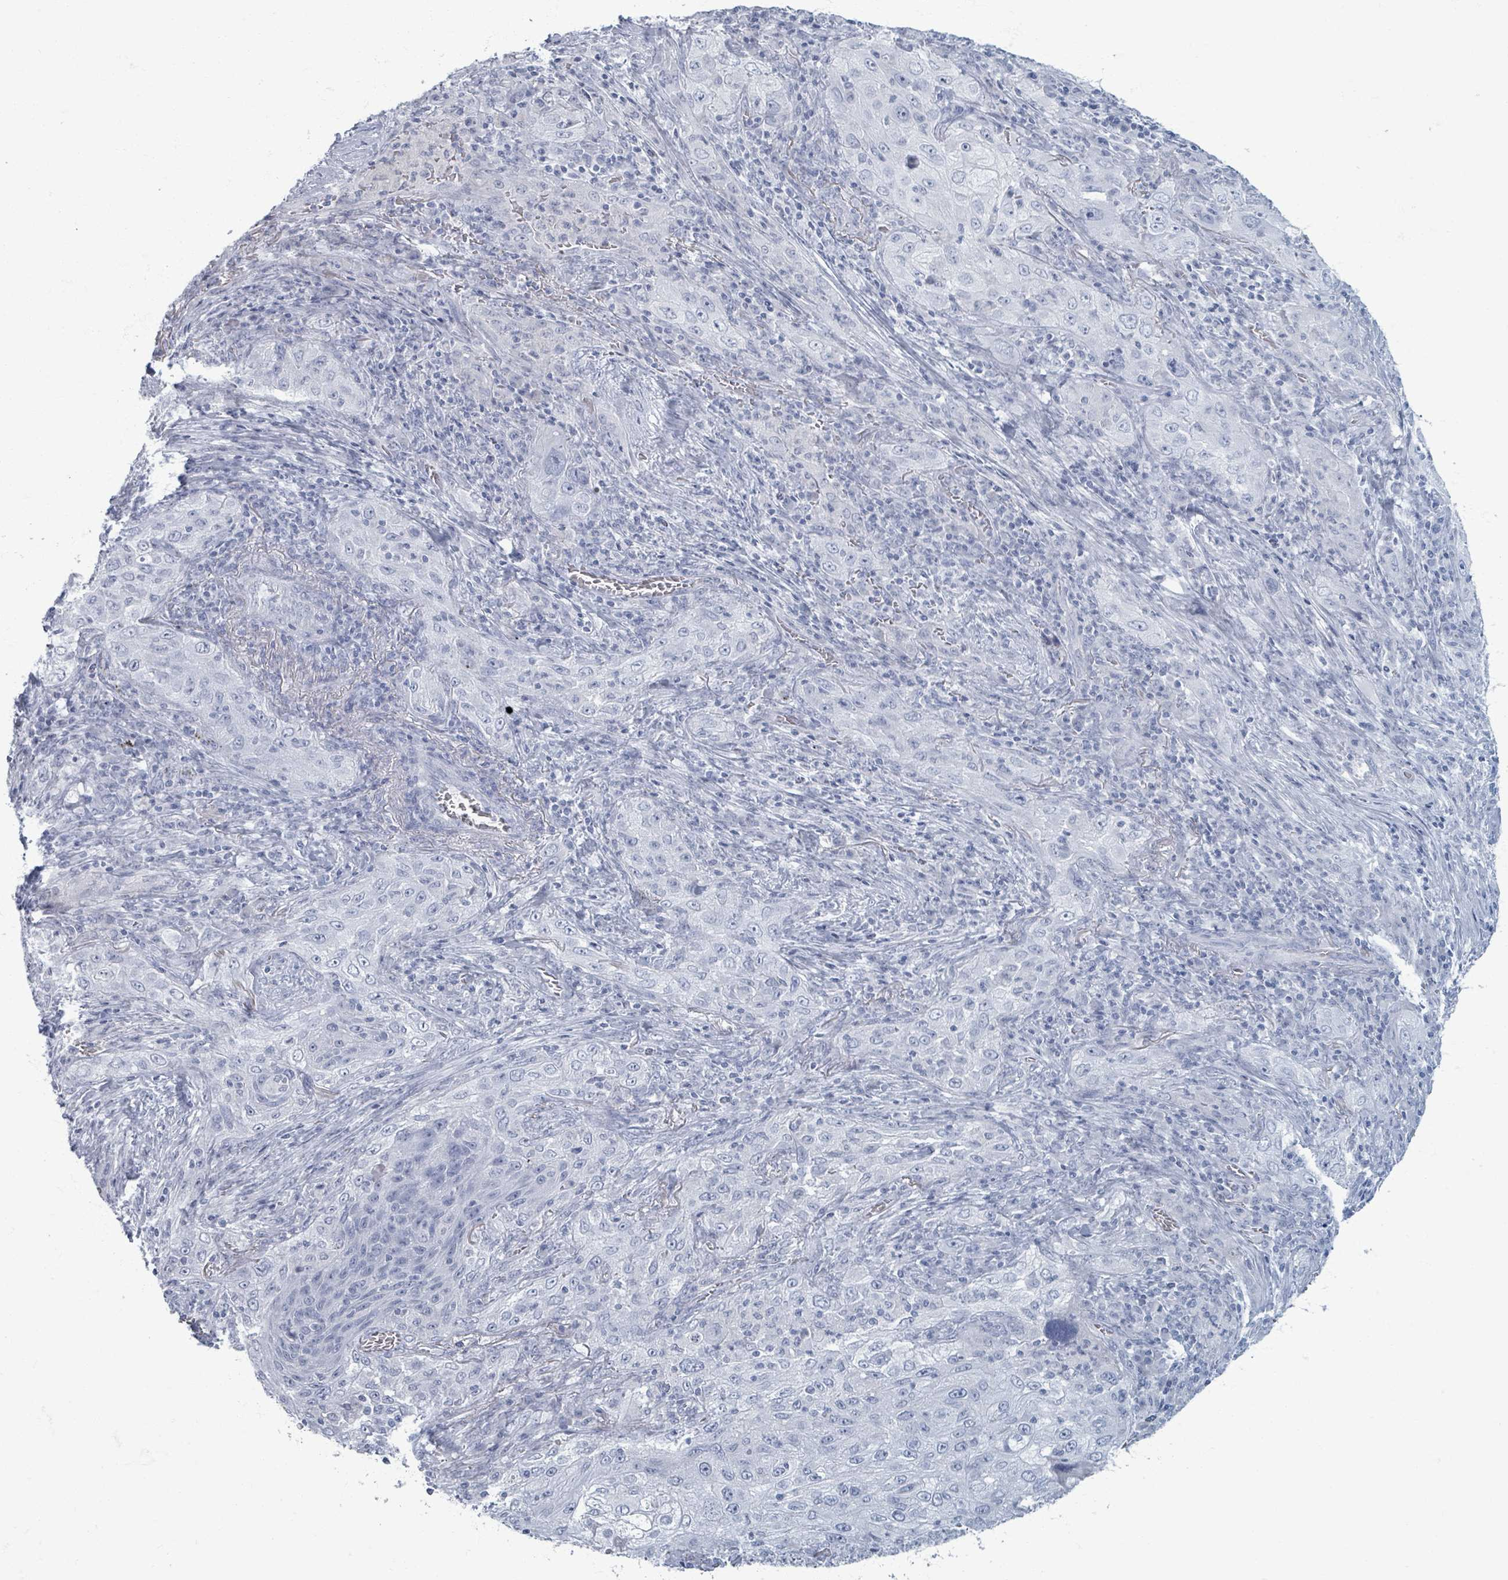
{"staining": {"intensity": "negative", "quantity": "none", "location": "none"}, "tissue": "lung cancer", "cell_type": "Tumor cells", "image_type": "cancer", "snomed": [{"axis": "morphology", "description": "Squamous cell carcinoma, NOS"}, {"axis": "topography", "description": "Lung"}], "caption": "Protein analysis of lung cancer demonstrates no significant positivity in tumor cells. (DAB IHC with hematoxylin counter stain).", "gene": "TAS2R1", "patient": {"sex": "female", "age": 69}}